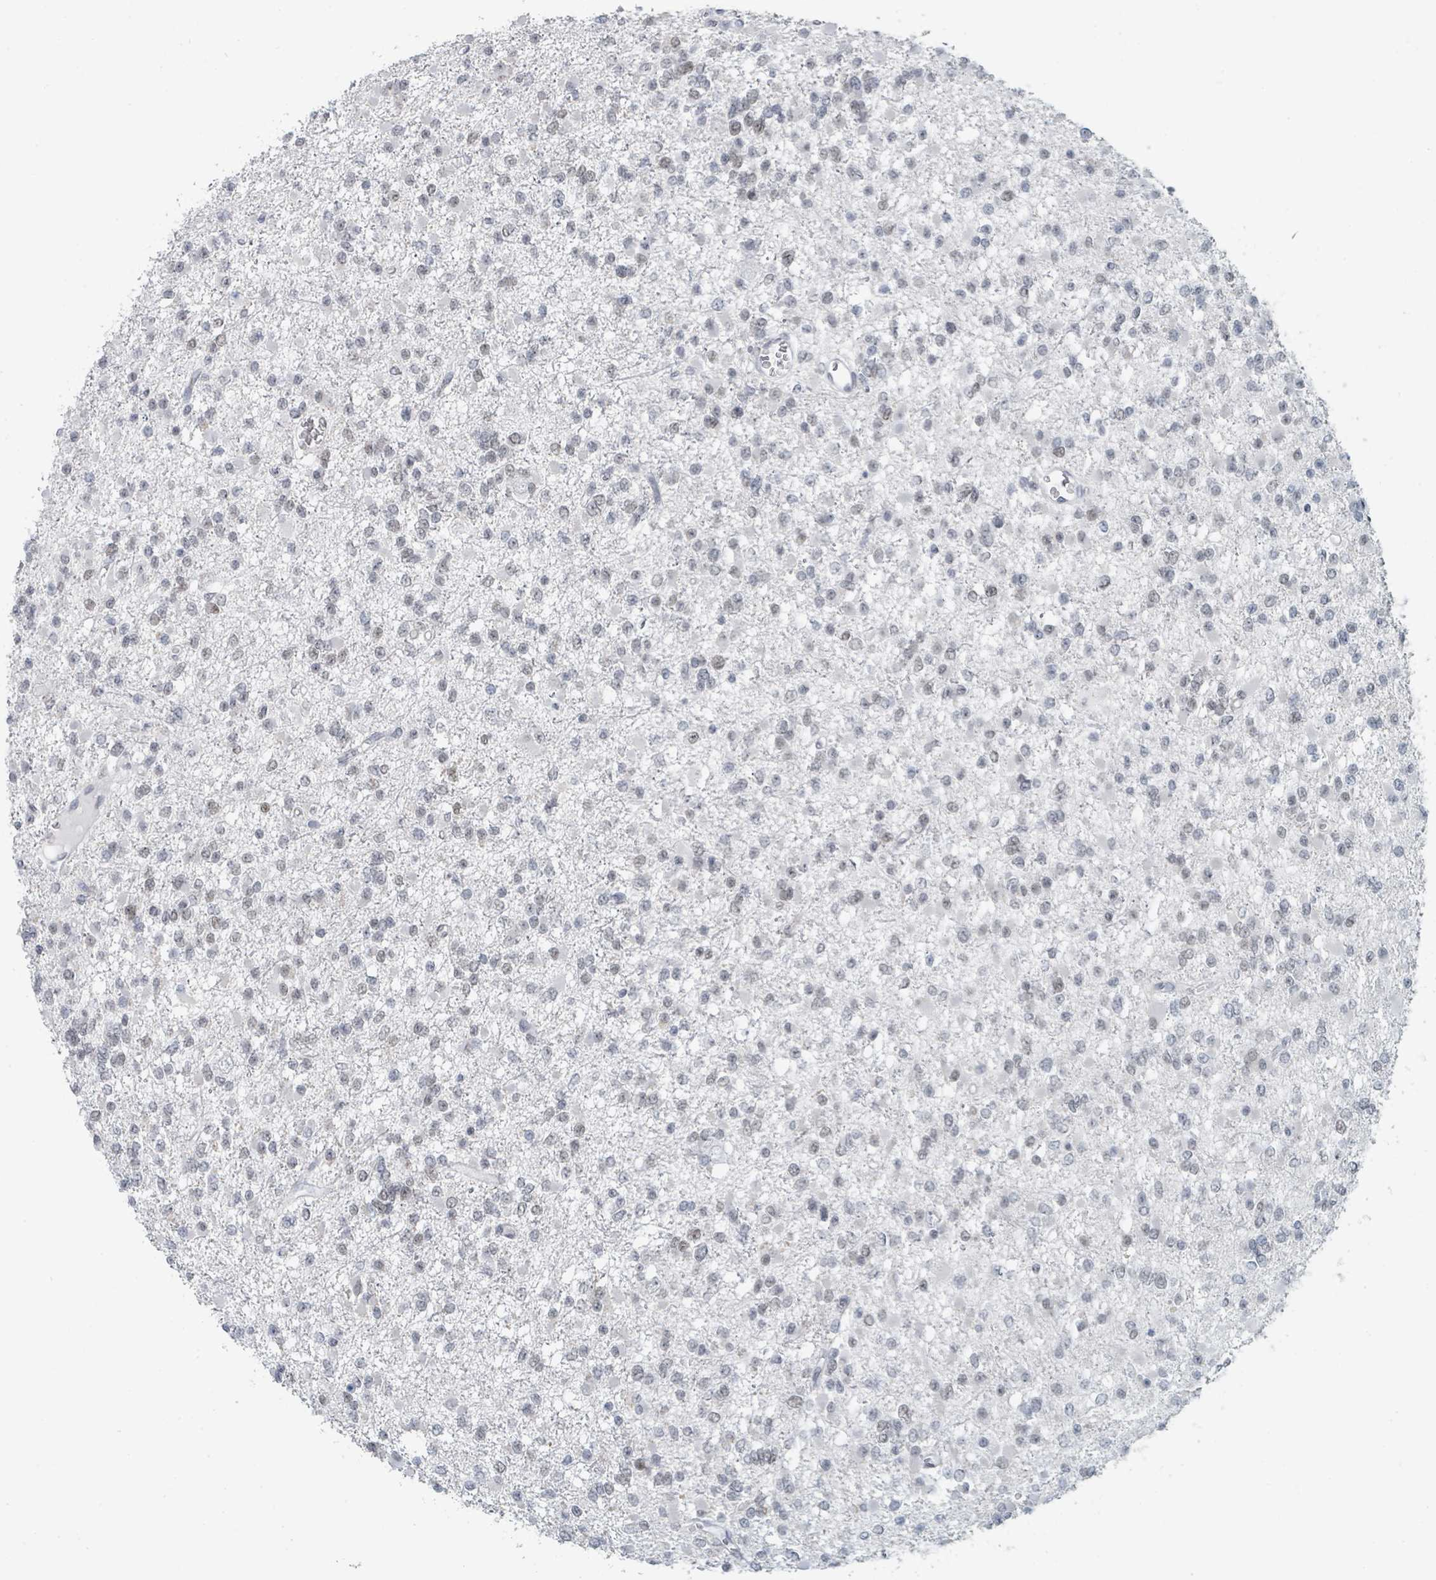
{"staining": {"intensity": "weak", "quantity": "<25%", "location": "nuclear"}, "tissue": "glioma", "cell_type": "Tumor cells", "image_type": "cancer", "snomed": [{"axis": "morphology", "description": "Glioma, malignant, Low grade"}, {"axis": "topography", "description": "Brain"}], "caption": "This photomicrograph is of malignant glioma (low-grade) stained with IHC to label a protein in brown with the nuclei are counter-stained blue. There is no staining in tumor cells. The staining was performed using DAB (3,3'-diaminobenzidine) to visualize the protein expression in brown, while the nuclei were stained in blue with hematoxylin (Magnification: 20x).", "gene": "EHMT2", "patient": {"sex": "female", "age": 22}}